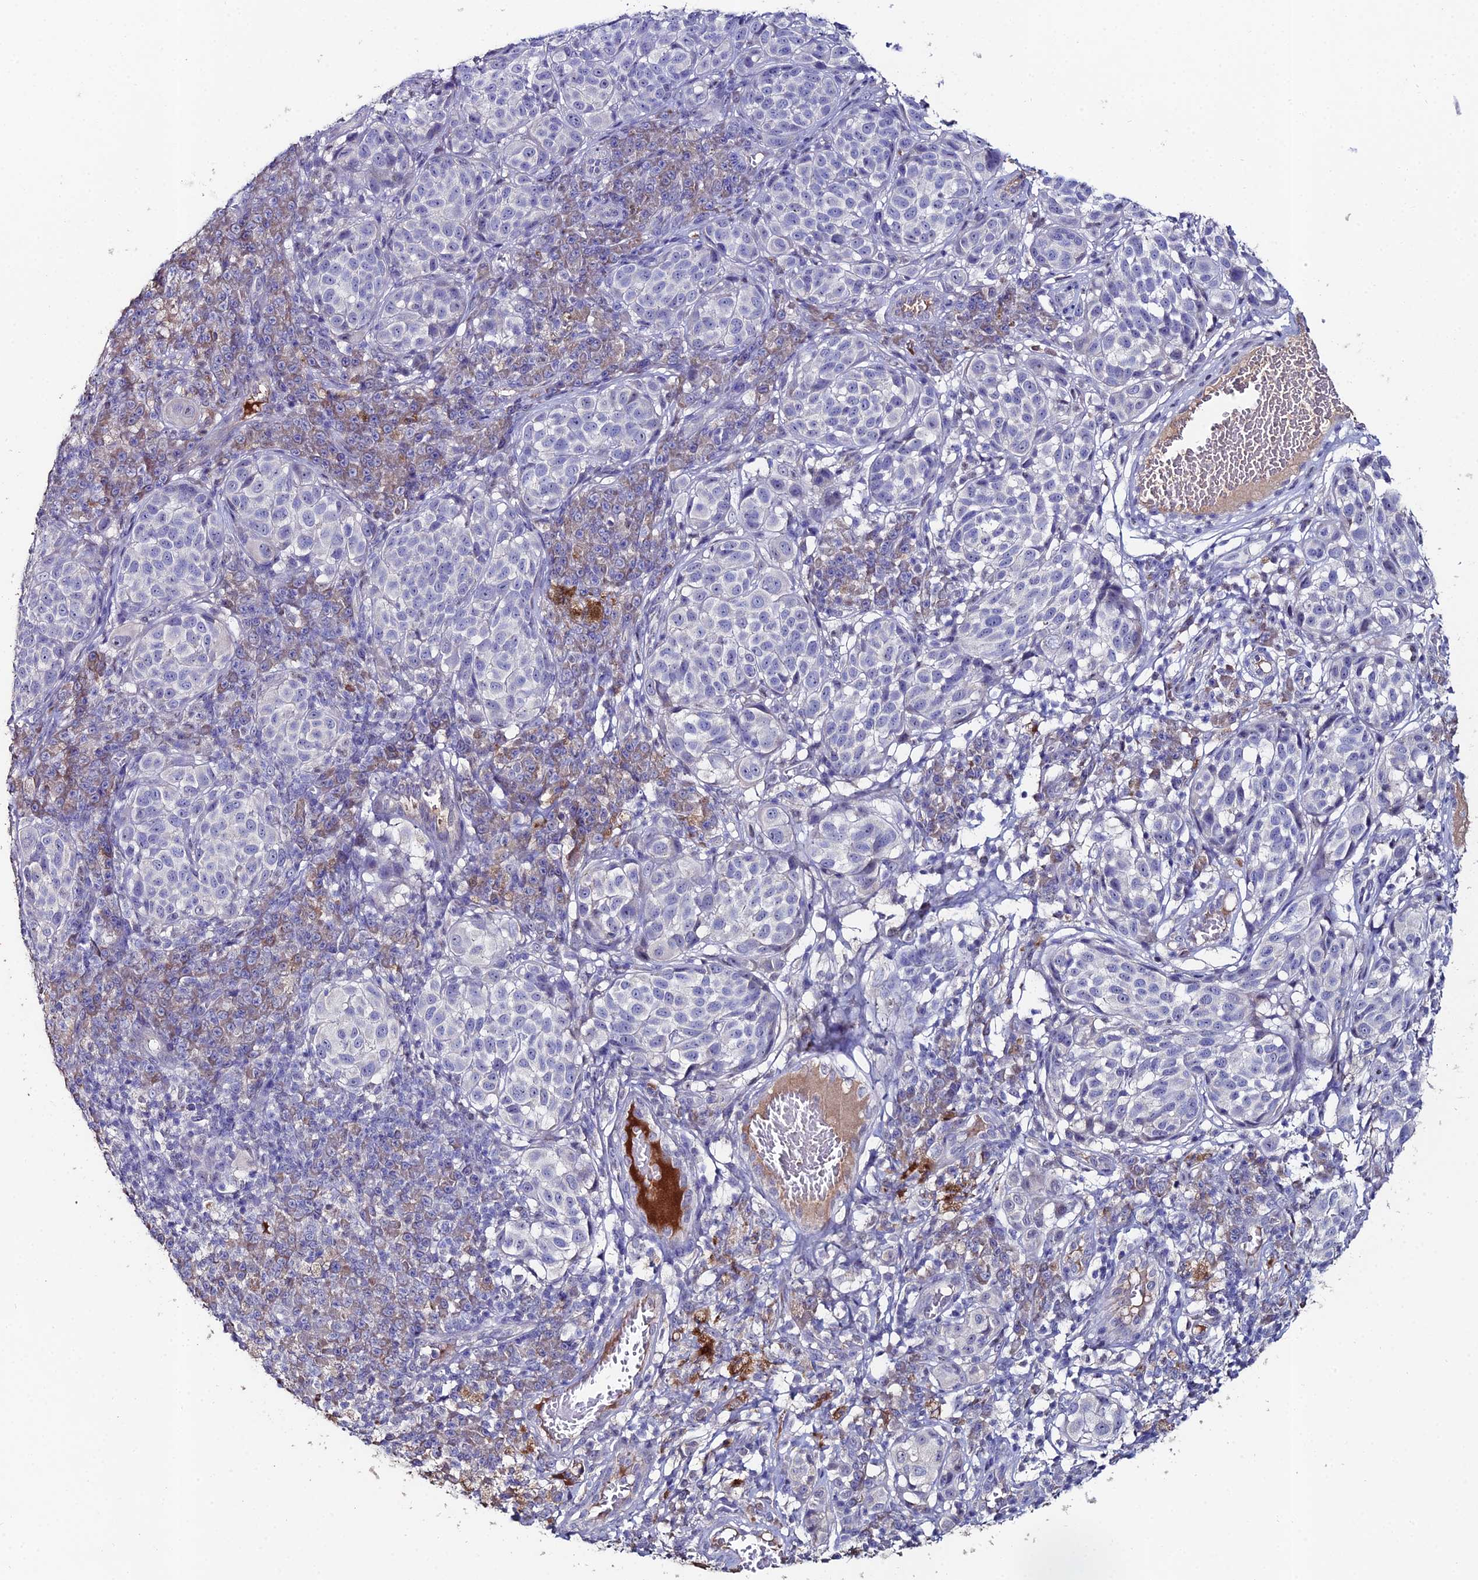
{"staining": {"intensity": "negative", "quantity": "none", "location": "none"}, "tissue": "melanoma", "cell_type": "Tumor cells", "image_type": "cancer", "snomed": [{"axis": "morphology", "description": "Malignant melanoma, NOS"}, {"axis": "topography", "description": "Skin"}], "caption": "Malignant melanoma stained for a protein using immunohistochemistry (IHC) displays no expression tumor cells.", "gene": "ESRRG", "patient": {"sex": "male", "age": 38}}